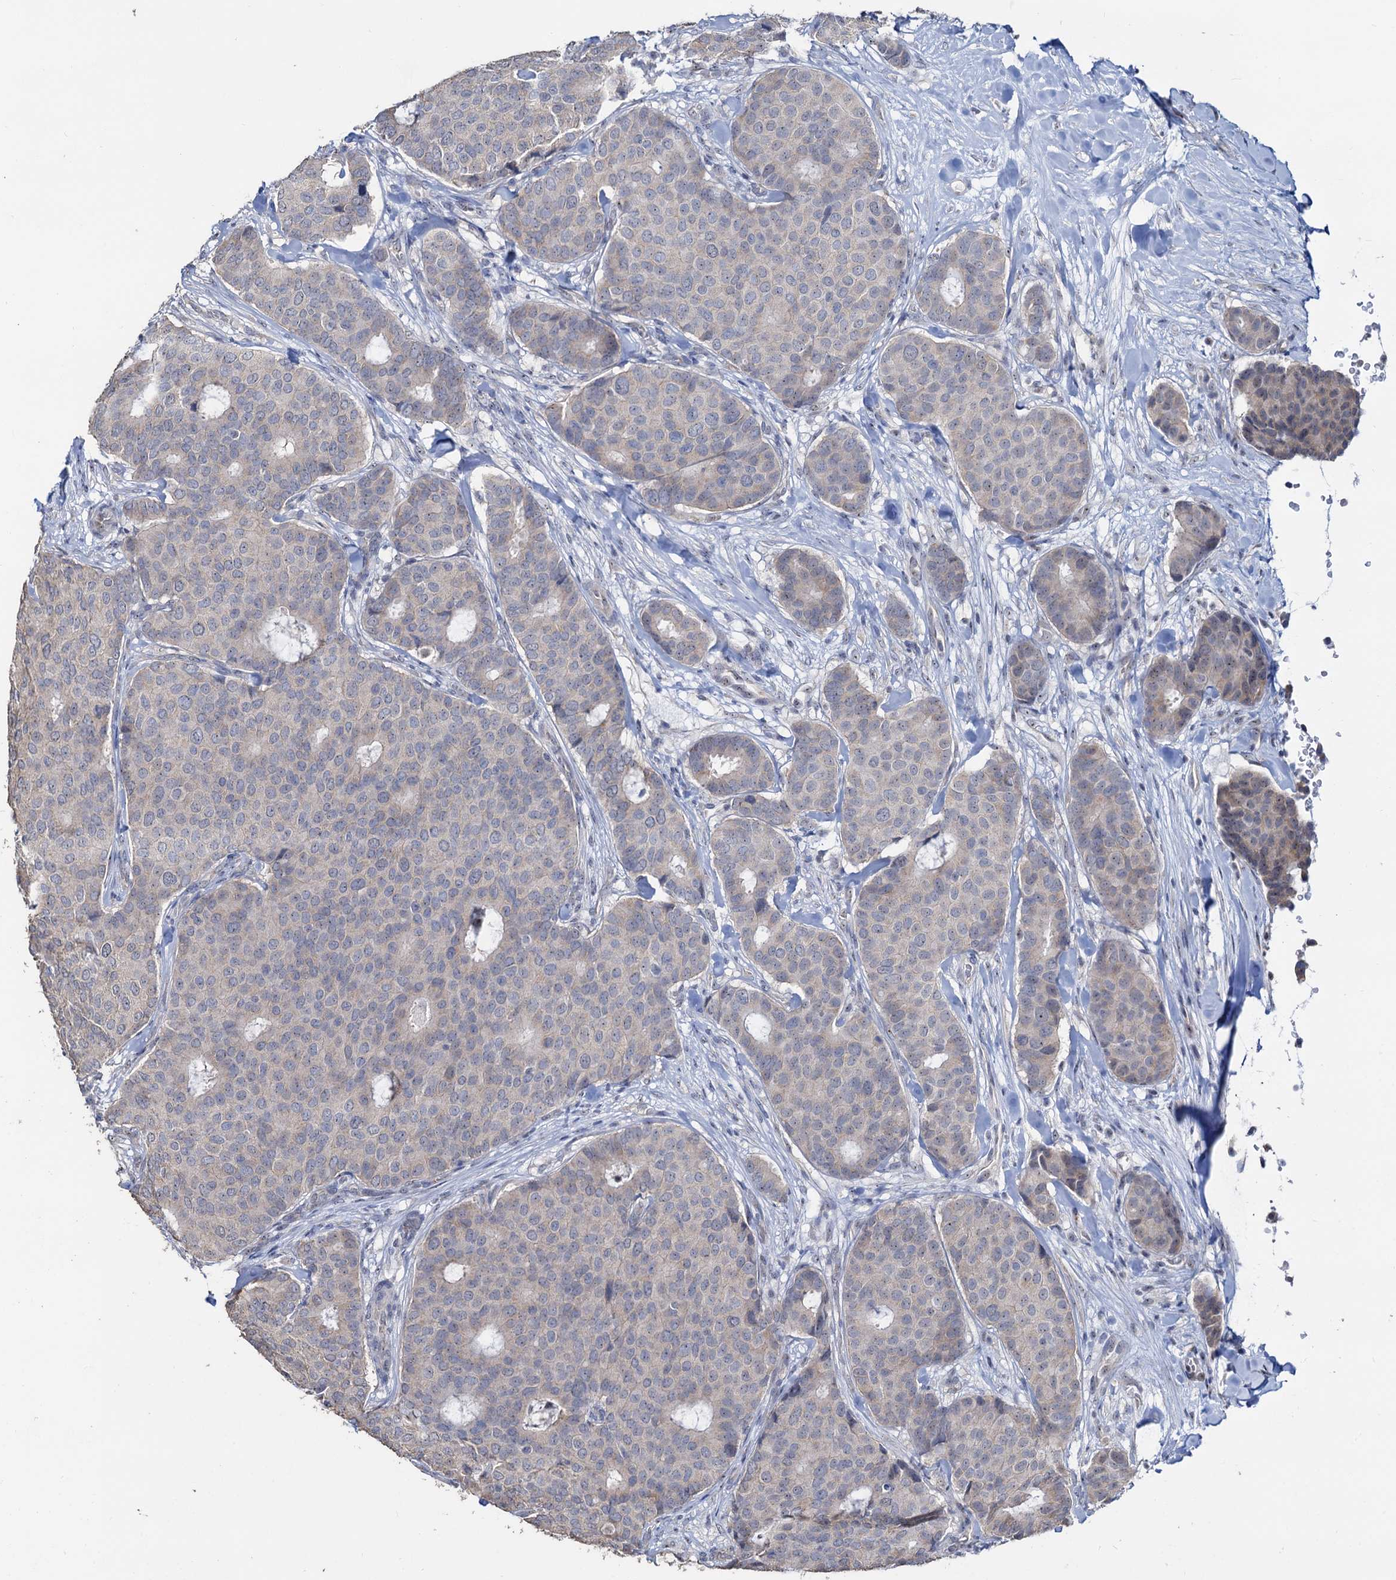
{"staining": {"intensity": "negative", "quantity": "none", "location": "none"}, "tissue": "breast cancer", "cell_type": "Tumor cells", "image_type": "cancer", "snomed": [{"axis": "morphology", "description": "Duct carcinoma"}, {"axis": "topography", "description": "Breast"}], "caption": "Immunohistochemical staining of human invasive ductal carcinoma (breast) shows no significant expression in tumor cells. (DAB immunohistochemistry visualized using brightfield microscopy, high magnification).", "gene": "C2CD3", "patient": {"sex": "female", "age": 75}}